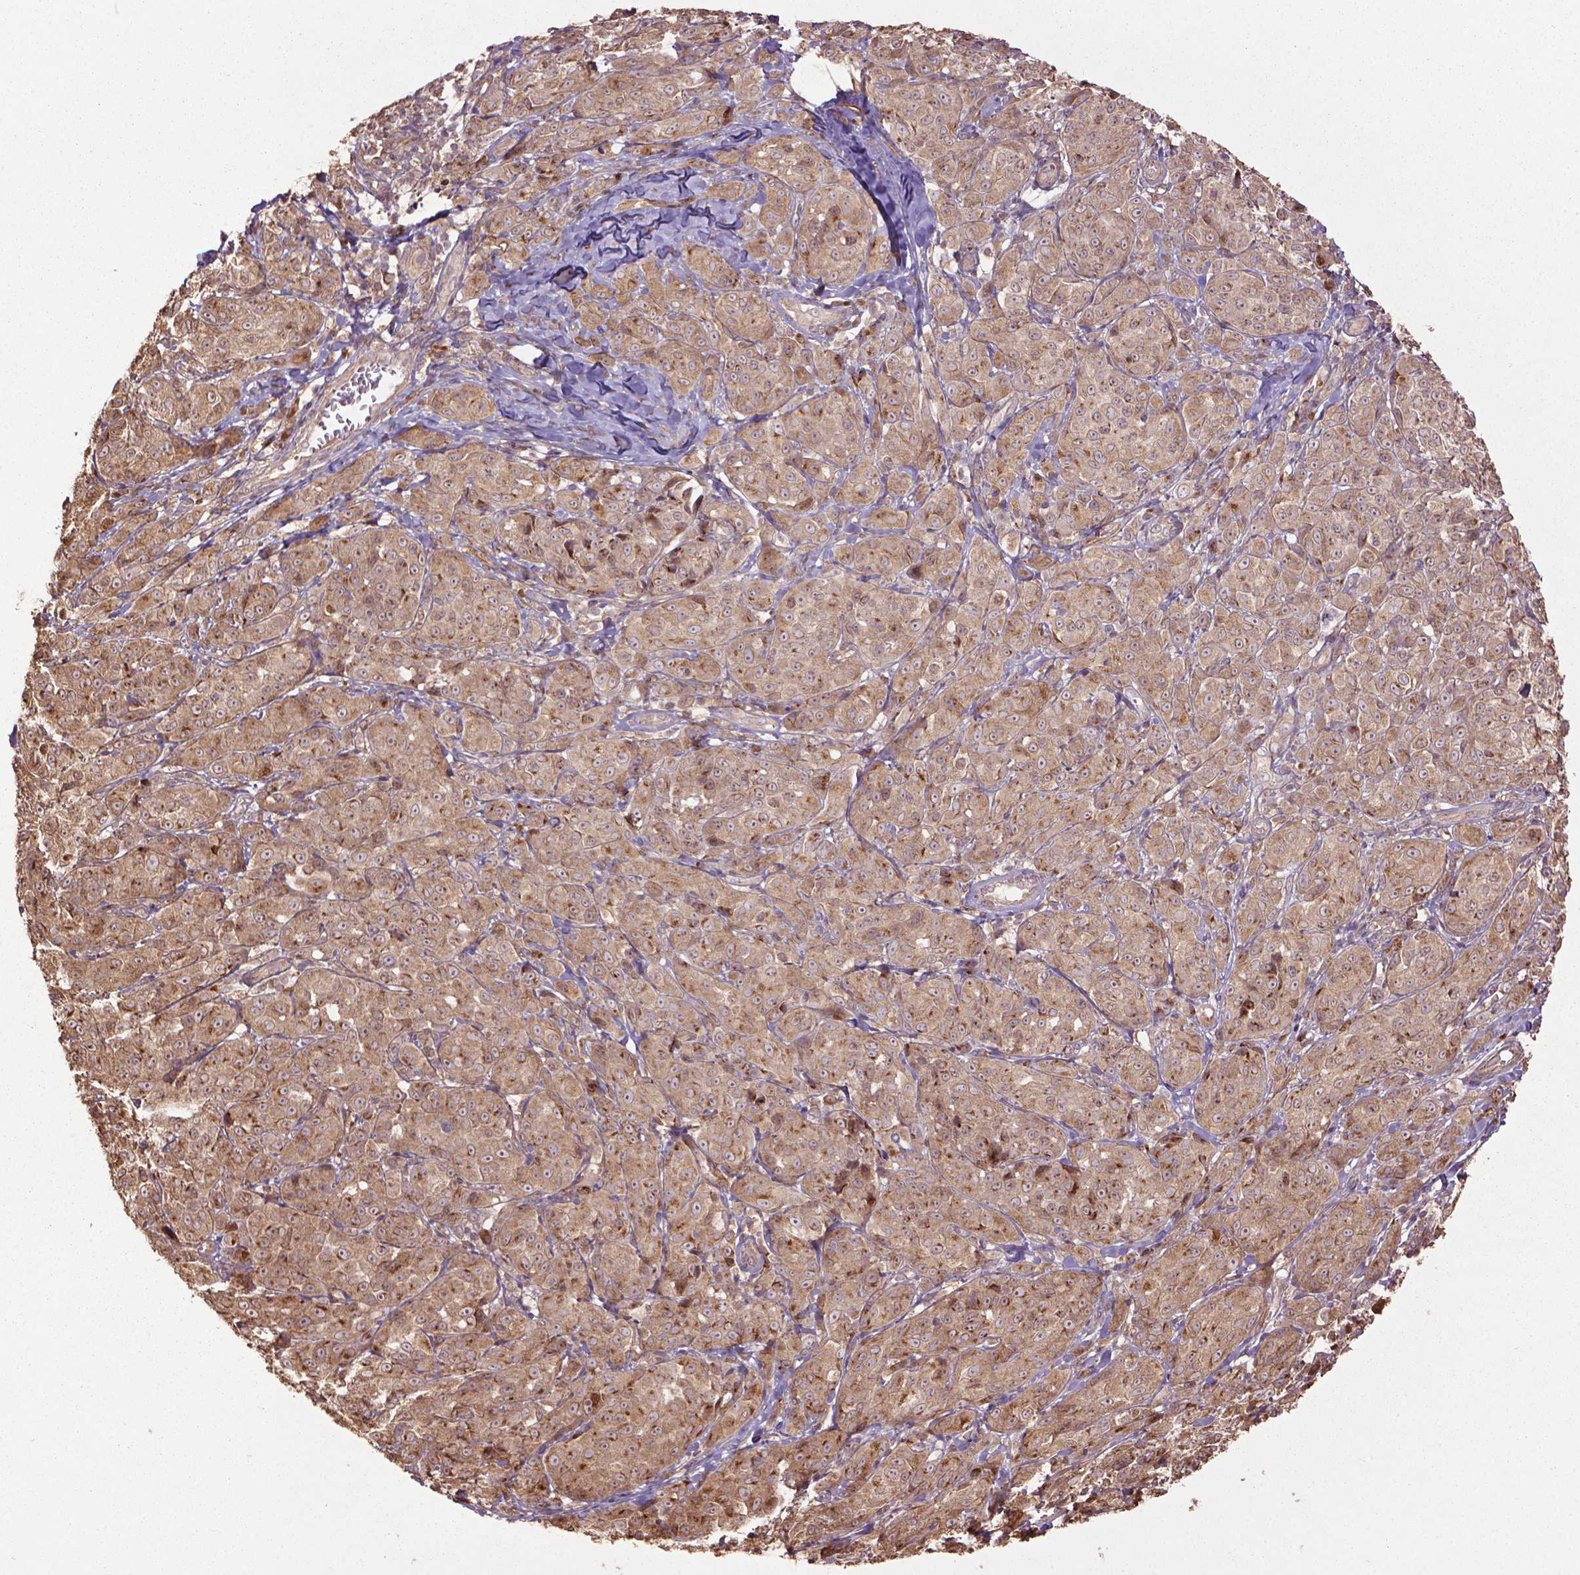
{"staining": {"intensity": "moderate", "quantity": ">75%", "location": "cytoplasmic/membranous"}, "tissue": "melanoma", "cell_type": "Tumor cells", "image_type": "cancer", "snomed": [{"axis": "morphology", "description": "Malignant melanoma, NOS"}, {"axis": "topography", "description": "Skin"}], "caption": "There is medium levels of moderate cytoplasmic/membranous positivity in tumor cells of melanoma, as demonstrated by immunohistochemical staining (brown color).", "gene": "GAS1", "patient": {"sex": "male", "age": 89}}